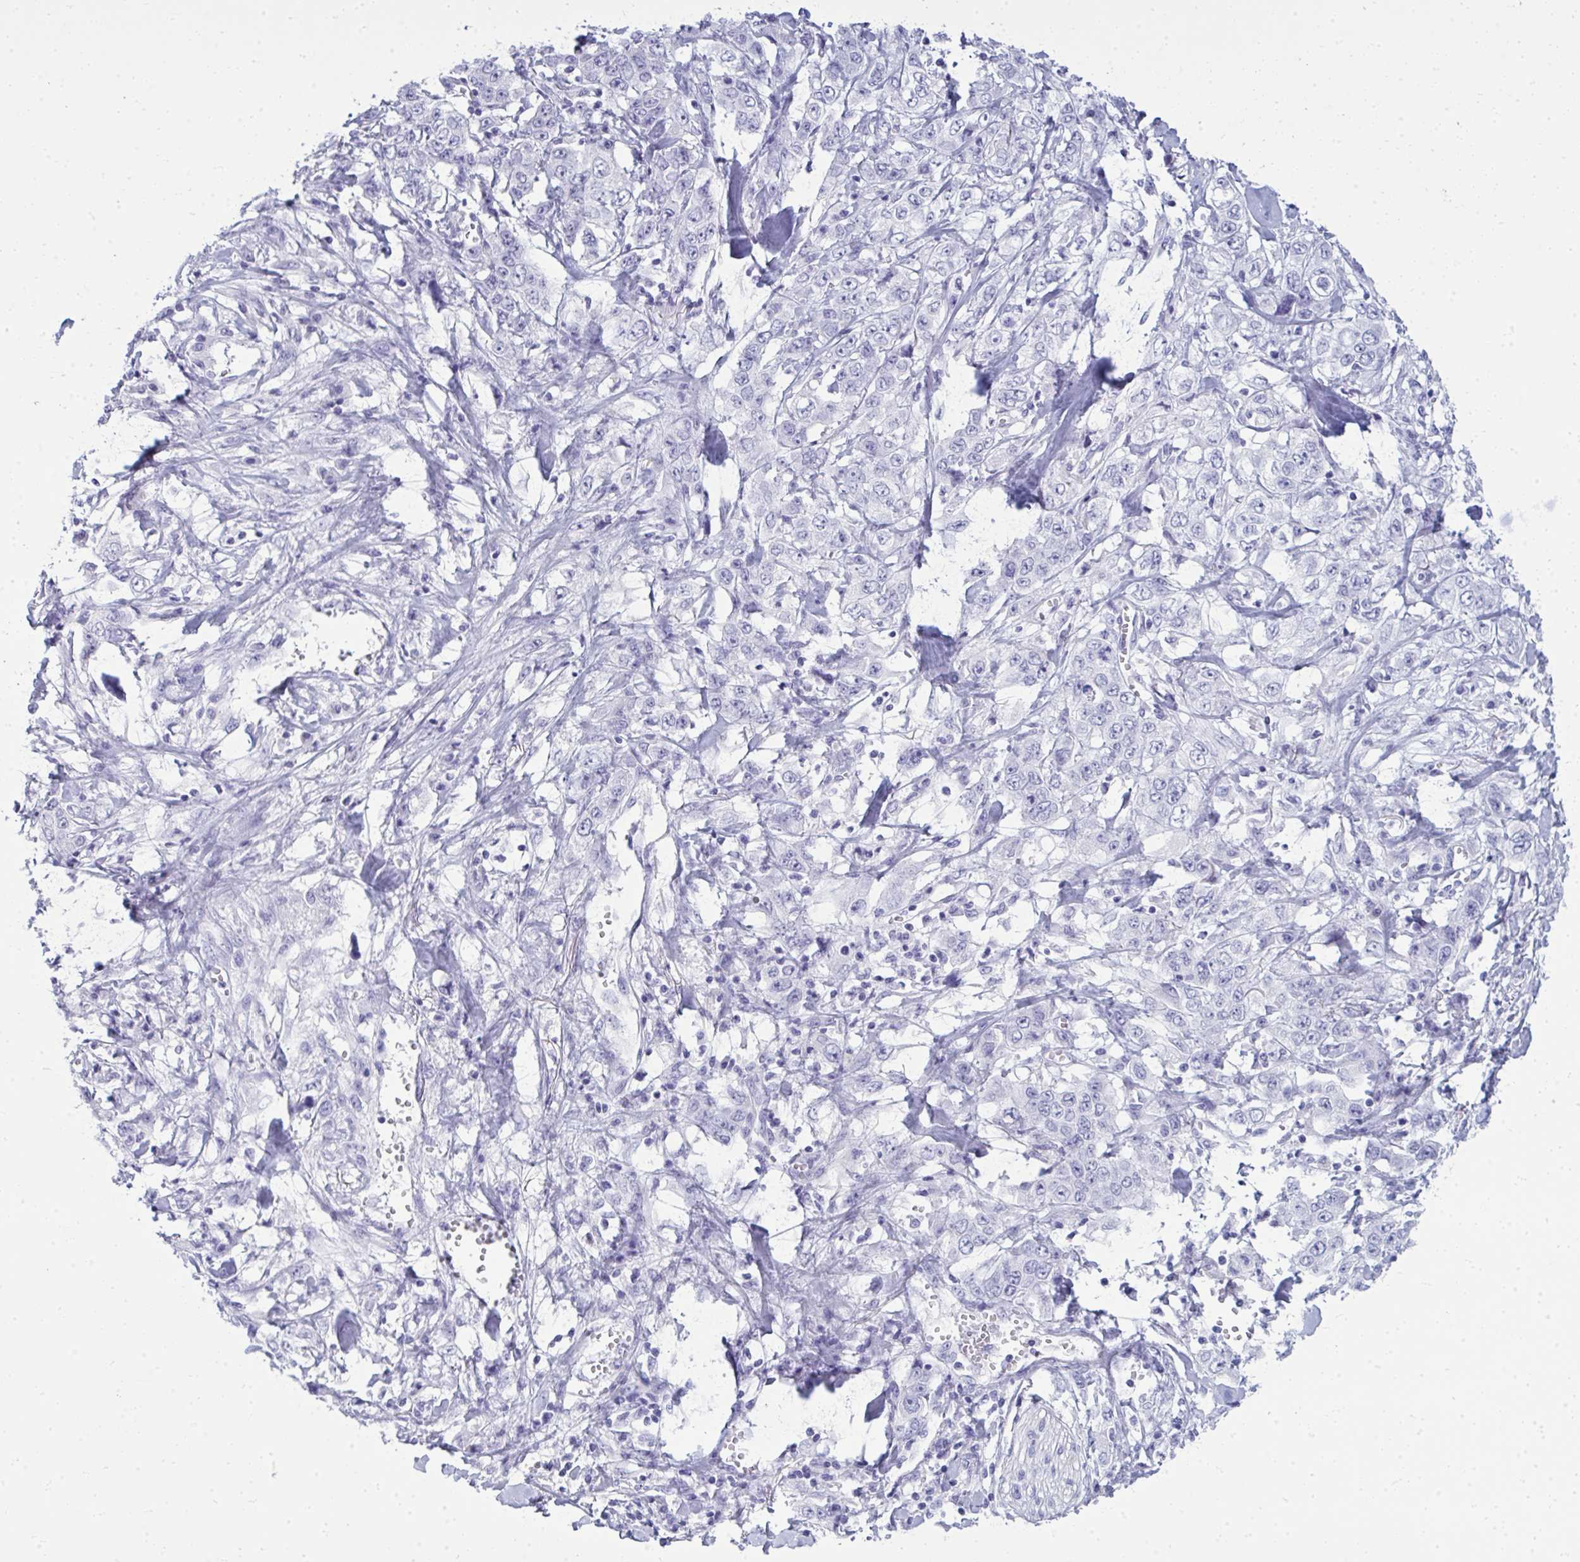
{"staining": {"intensity": "negative", "quantity": "none", "location": "none"}, "tissue": "stomach cancer", "cell_type": "Tumor cells", "image_type": "cancer", "snomed": [{"axis": "morphology", "description": "Adenocarcinoma, NOS"}, {"axis": "topography", "description": "Stomach, upper"}], "caption": "Immunohistochemistry histopathology image of human stomach adenocarcinoma stained for a protein (brown), which reveals no positivity in tumor cells.", "gene": "QDPR", "patient": {"sex": "male", "age": 62}}